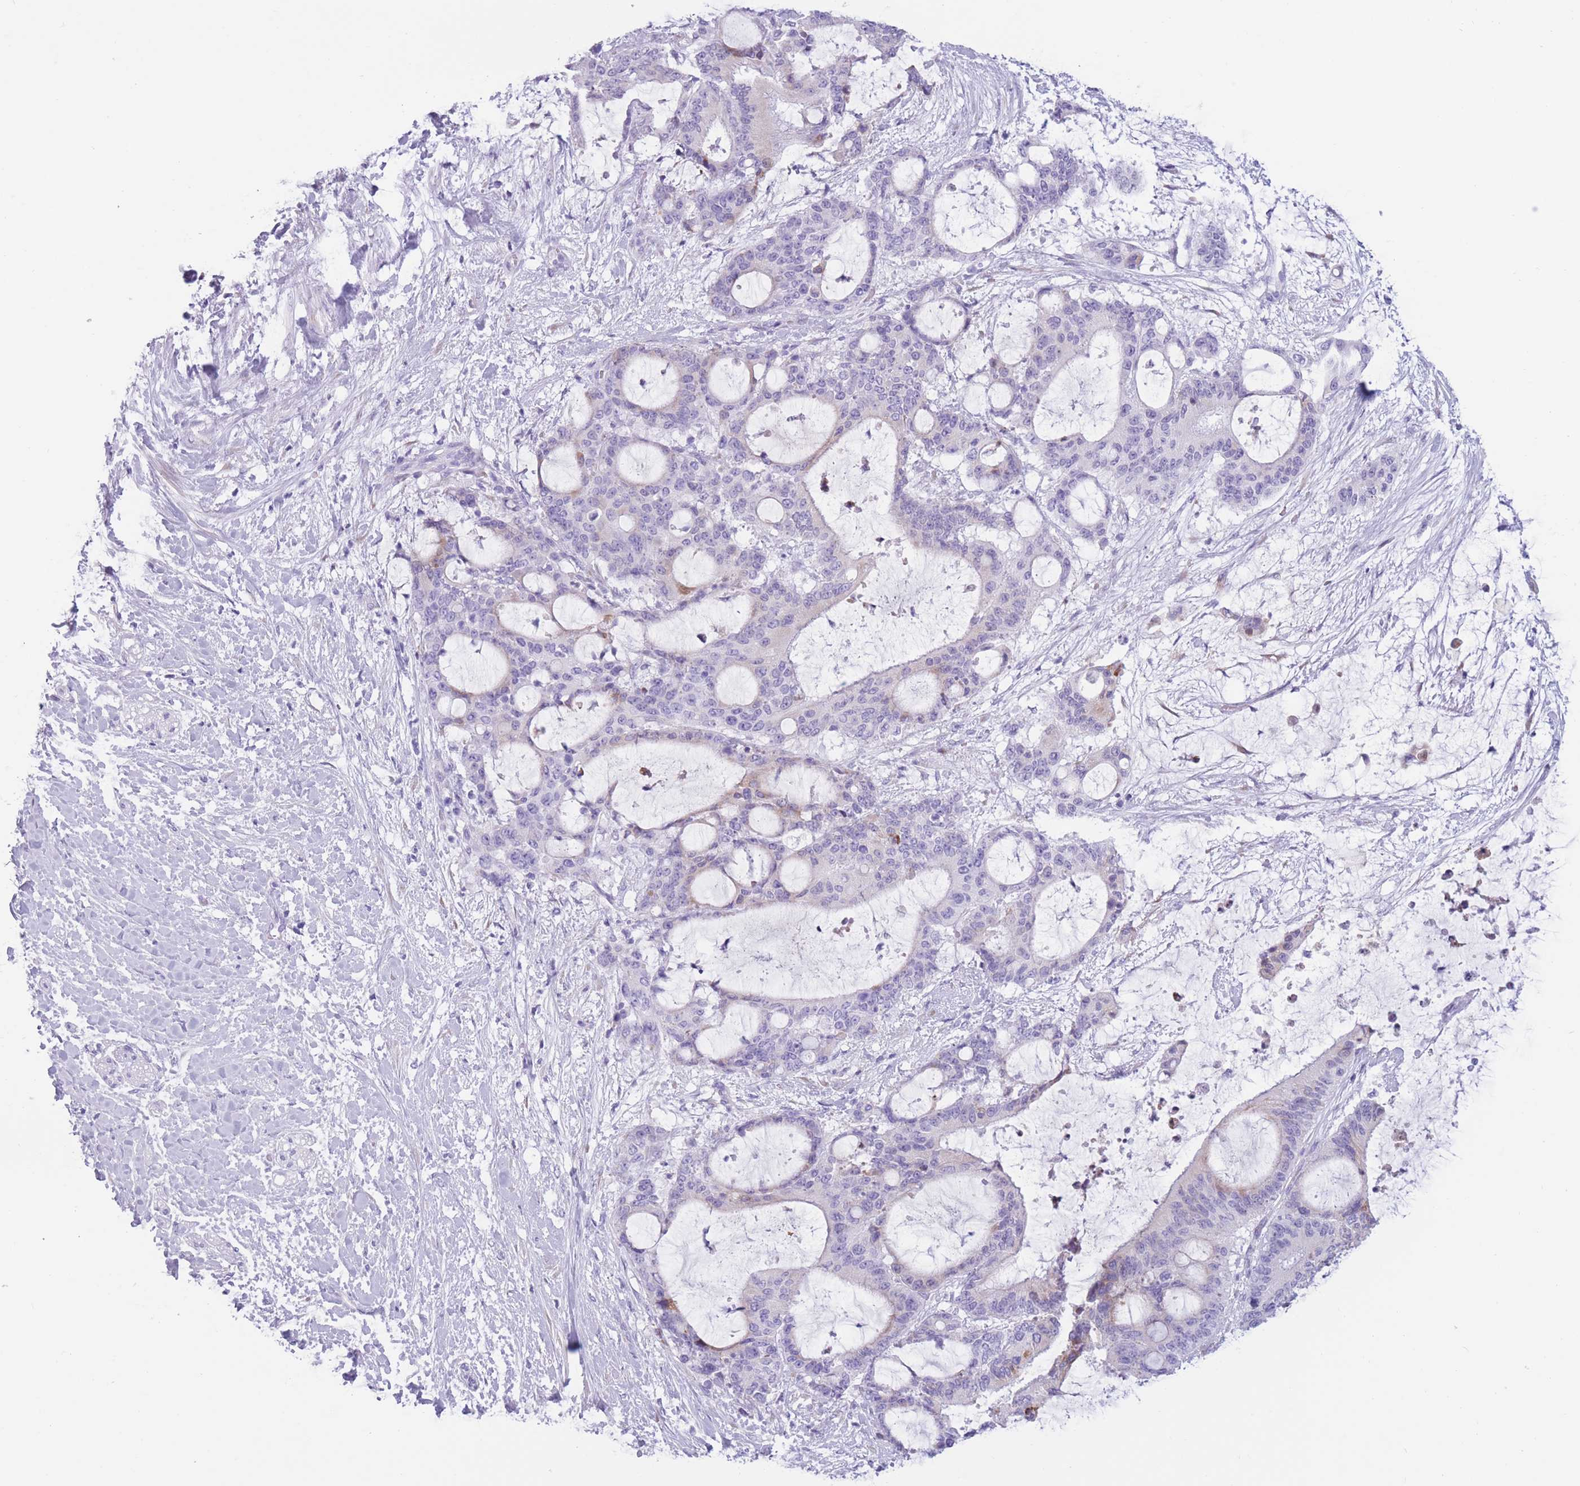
{"staining": {"intensity": "negative", "quantity": "none", "location": "none"}, "tissue": "liver cancer", "cell_type": "Tumor cells", "image_type": "cancer", "snomed": [{"axis": "morphology", "description": "Normal tissue, NOS"}, {"axis": "morphology", "description": "Cholangiocarcinoma"}, {"axis": "topography", "description": "Liver"}, {"axis": "topography", "description": "Peripheral nerve tissue"}], "caption": "This is a photomicrograph of immunohistochemistry (IHC) staining of liver cancer, which shows no staining in tumor cells.", "gene": "COL27A1", "patient": {"sex": "female", "age": 73}}